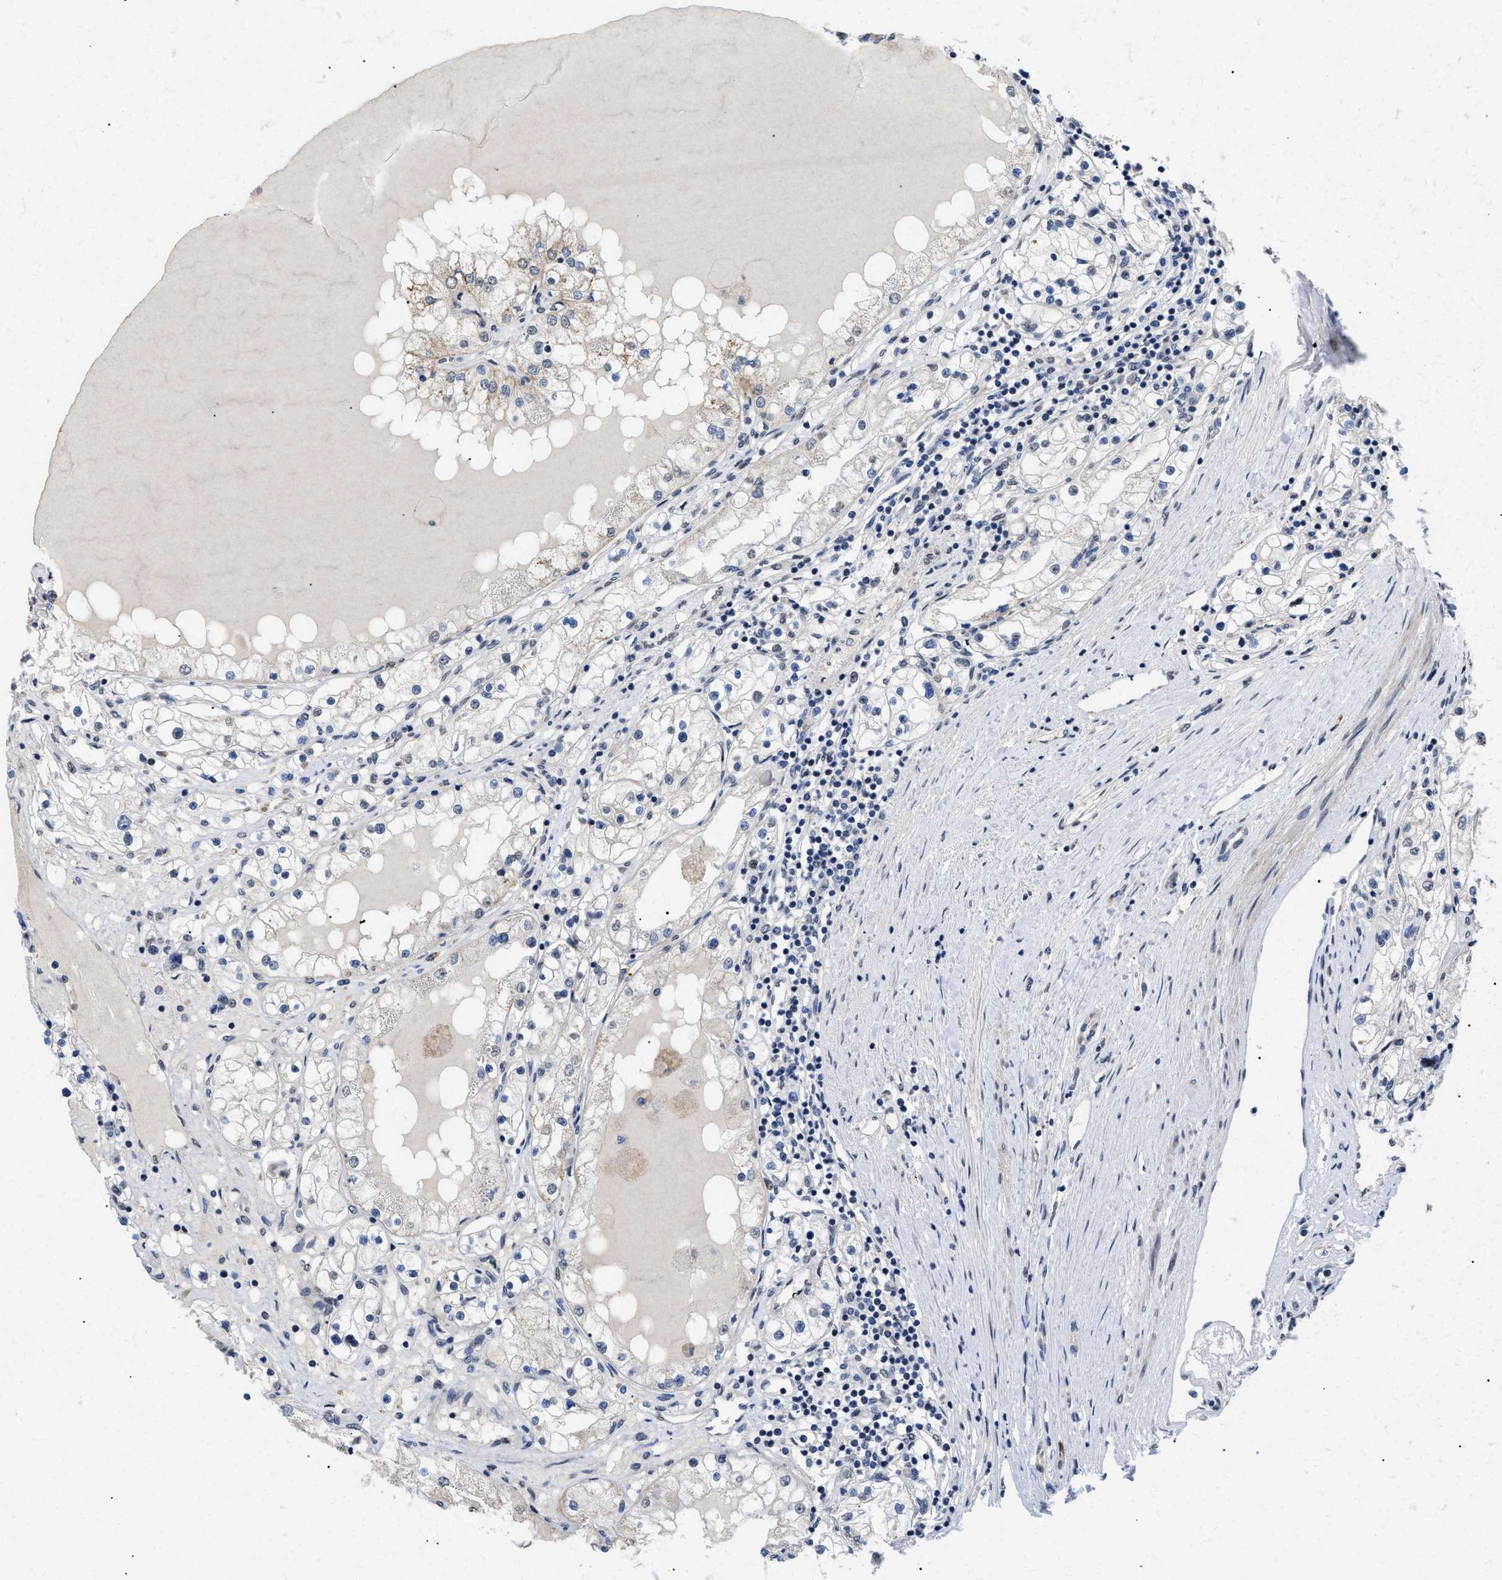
{"staining": {"intensity": "negative", "quantity": "none", "location": "none"}, "tissue": "renal cancer", "cell_type": "Tumor cells", "image_type": "cancer", "snomed": [{"axis": "morphology", "description": "Adenocarcinoma, NOS"}, {"axis": "topography", "description": "Kidney"}], "caption": "Human adenocarcinoma (renal) stained for a protein using immunohistochemistry (IHC) shows no positivity in tumor cells.", "gene": "SFXN5", "patient": {"sex": "male", "age": 68}}